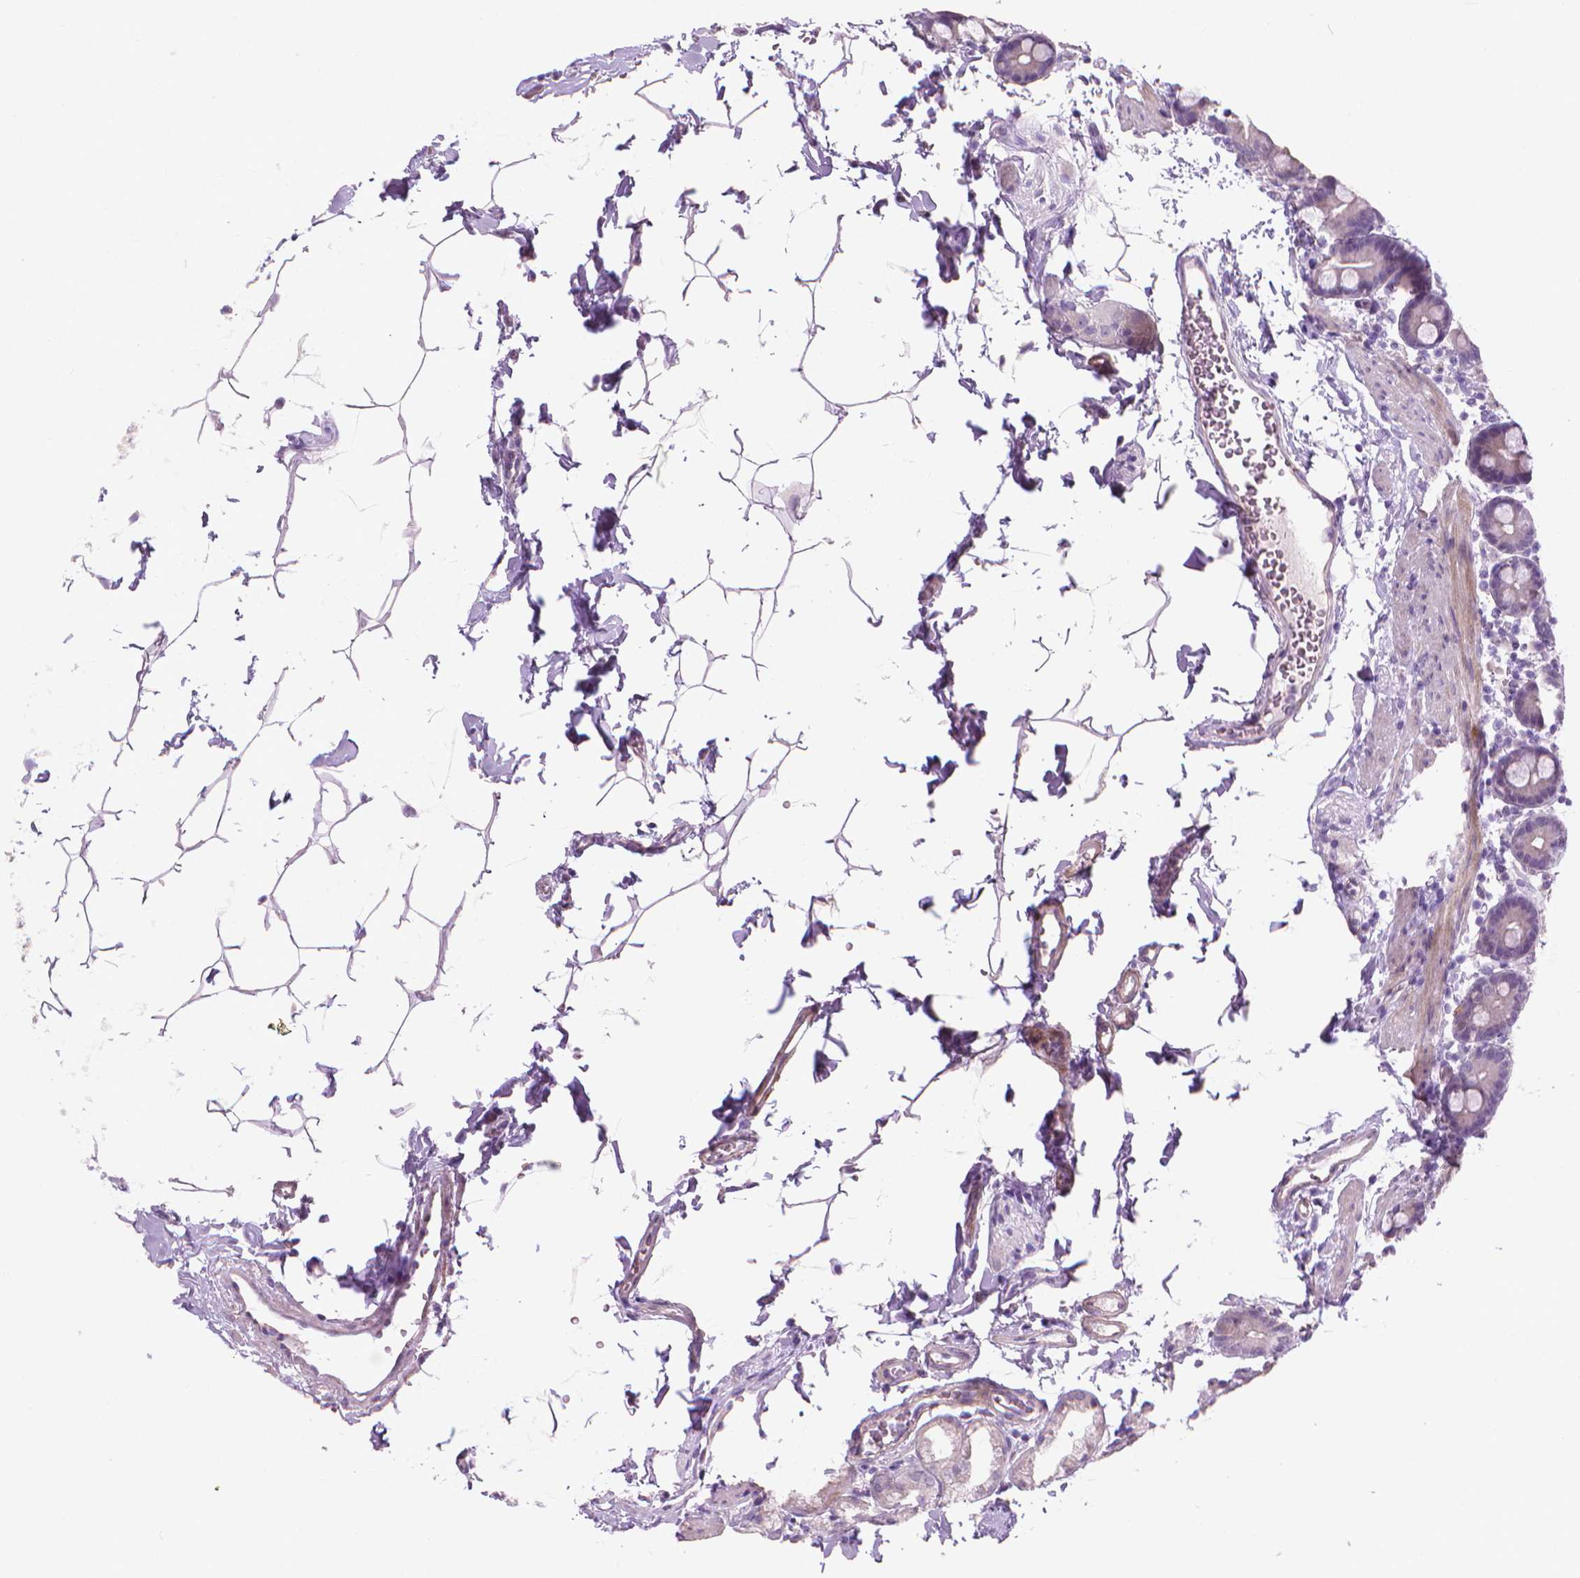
{"staining": {"intensity": "weak", "quantity": "<25%", "location": "nuclear"}, "tissue": "duodenum", "cell_type": "Glandular cells", "image_type": "normal", "snomed": [{"axis": "morphology", "description": "Normal tissue, NOS"}, {"axis": "topography", "description": "Pancreas"}, {"axis": "topography", "description": "Duodenum"}], "caption": "IHC photomicrograph of benign human duodenum stained for a protein (brown), which reveals no positivity in glandular cells.", "gene": "GSDMA", "patient": {"sex": "male", "age": 59}}